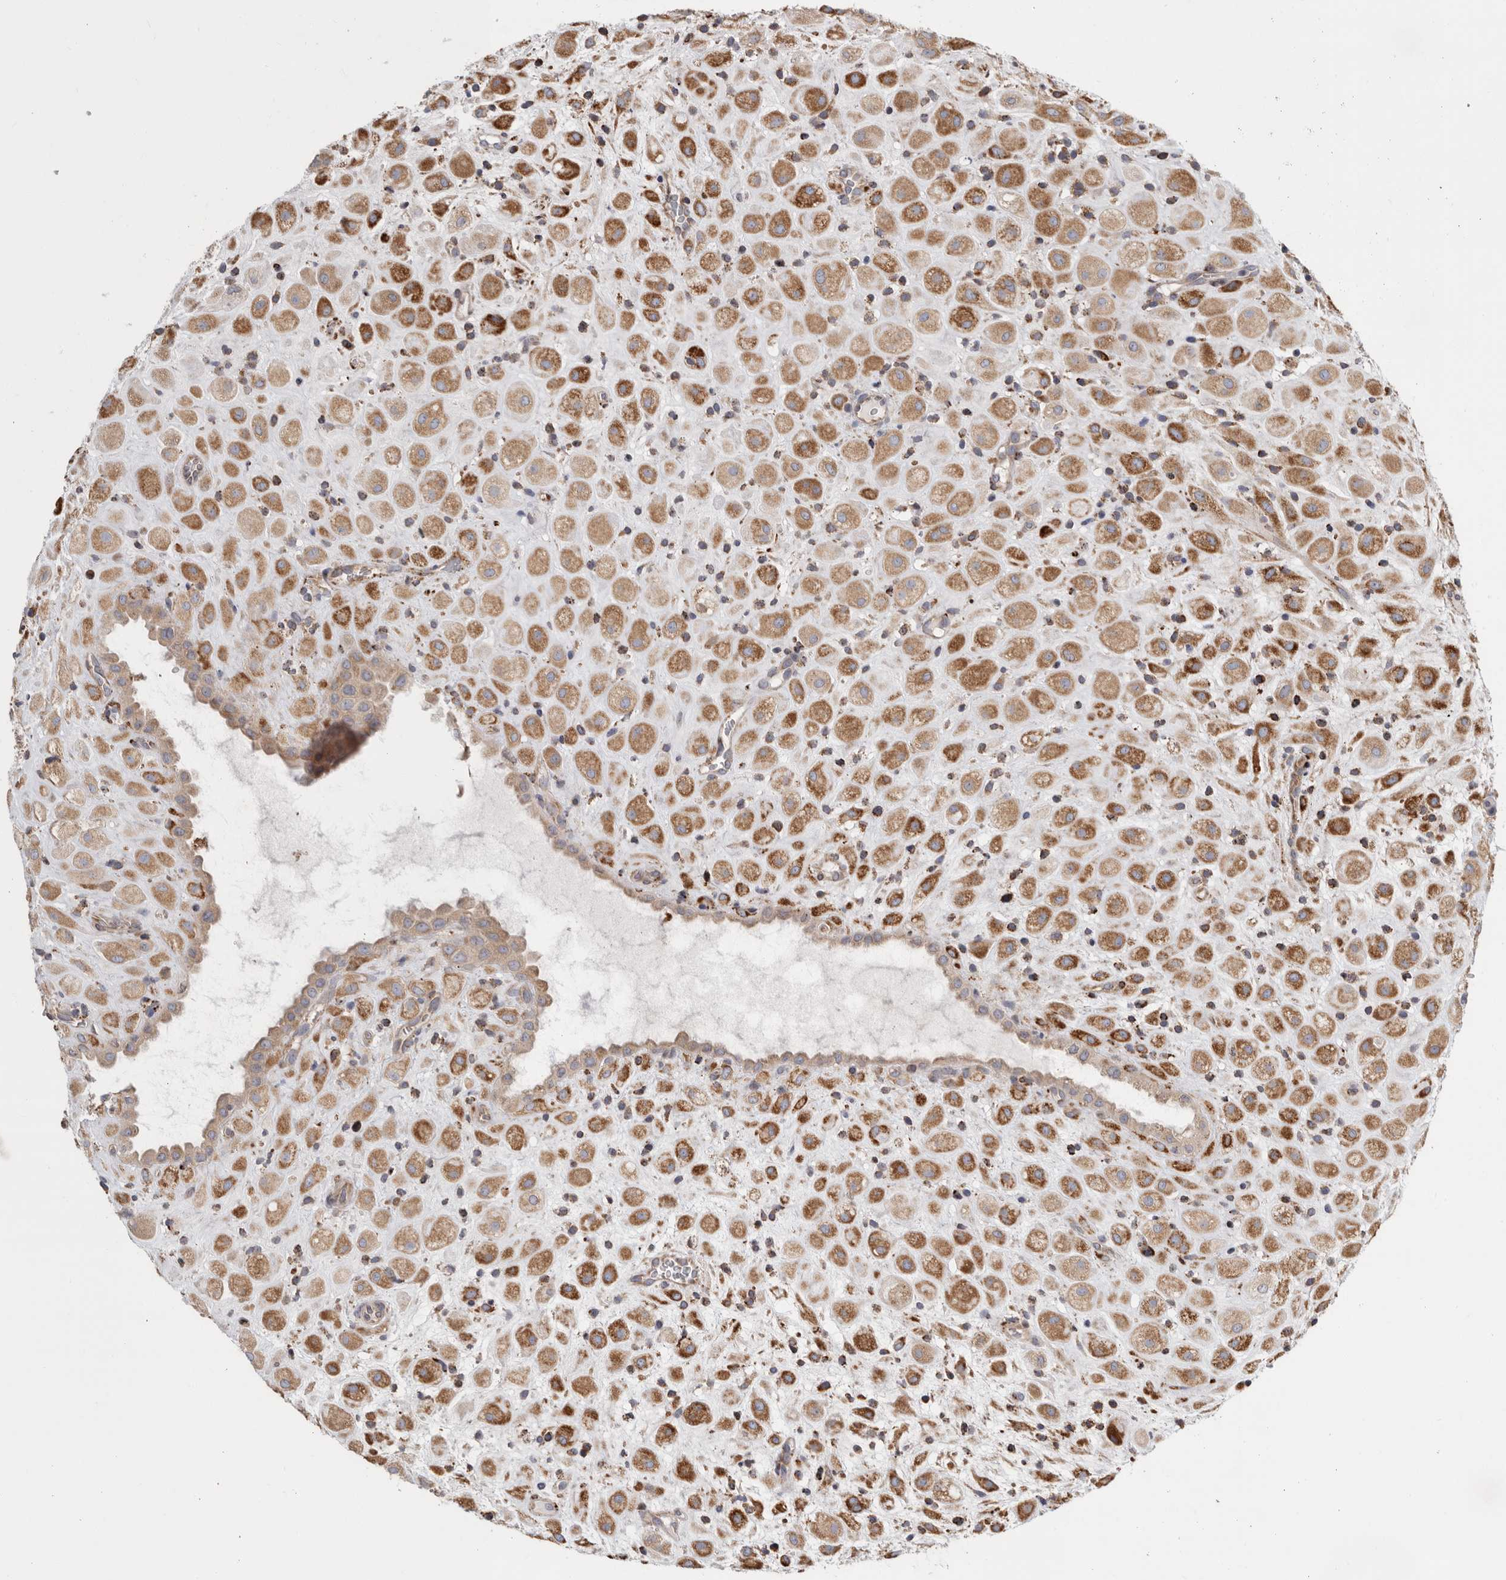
{"staining": {"intensity": "strong", "quantity": "25%-75%", "location": "cytoplasmic/membranous"}, "tissue": "placenta", "cell_type": "Decidual cells", "image_type": "normal", "snomed": [{"axis": "morphology", "description": "Normal tissue, NOS"}, {"axis": "topography", "description": "Placenta"}], "caption": "A micrograph showing strong cytoplasmic/membranous expression in about 25%-75% of decidual cells in unremarkable placenta, as visualized by brown immunohistochemical staining.", "gene": "GANAB", "patient": {"sex": "female", "age": 35}}